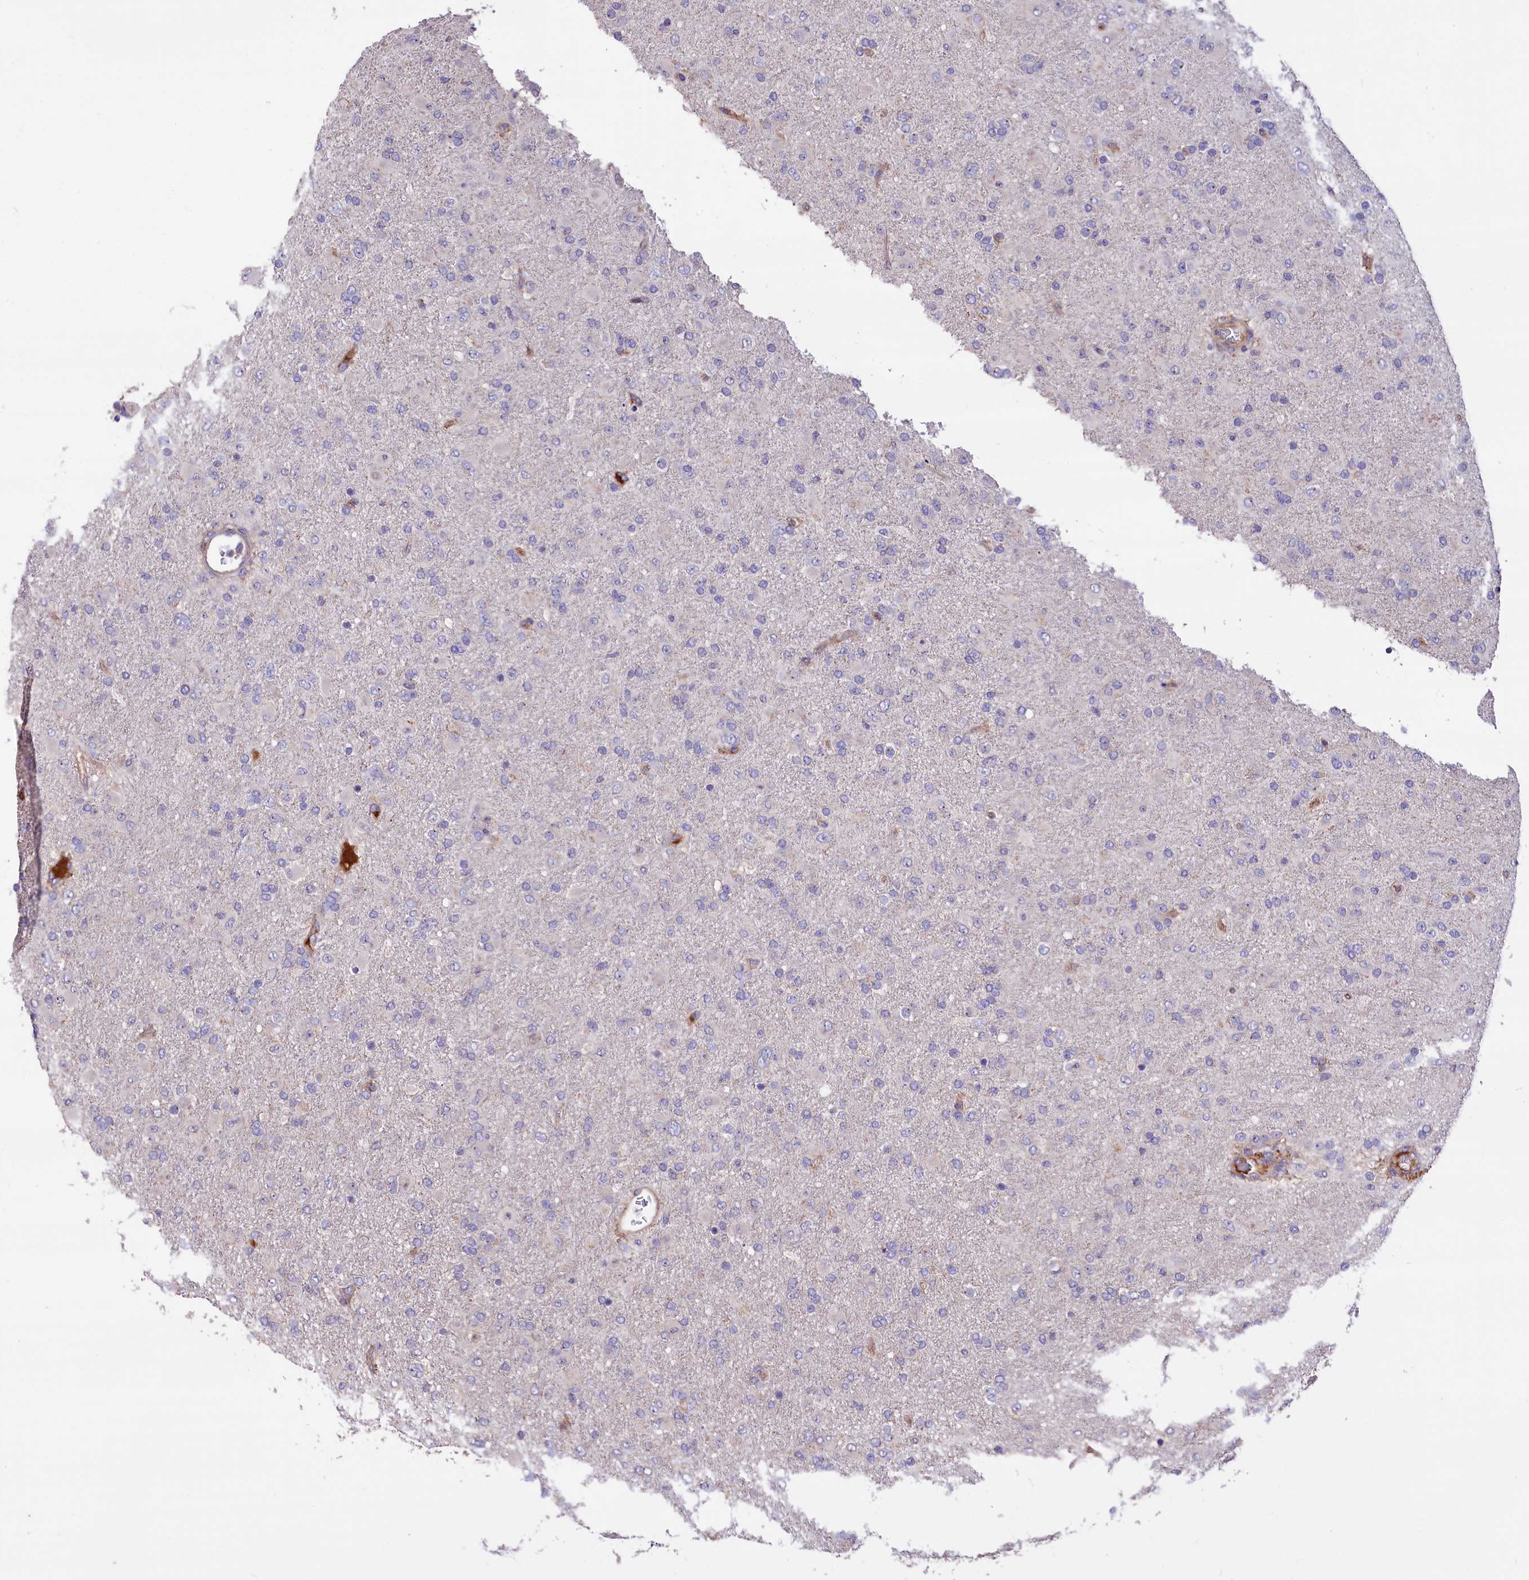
{"staining": {"intensity": "negative", "quantity": "none", "location": "none"}, "tissue": "glioma", "cell_type": "Tumor cells", "image_type": "cancer", "snomed": [{"axis": "morphology", "description": "Glioma, malignant, Low grade"}, {"axis": "topography", "description": "Brain"}], "caption": "Immunohistochemical staining of human glioma displays no significant staining in tumor cells.", "gene": "RPUSD3", "patient": {"sex": "male", "age": 65}}